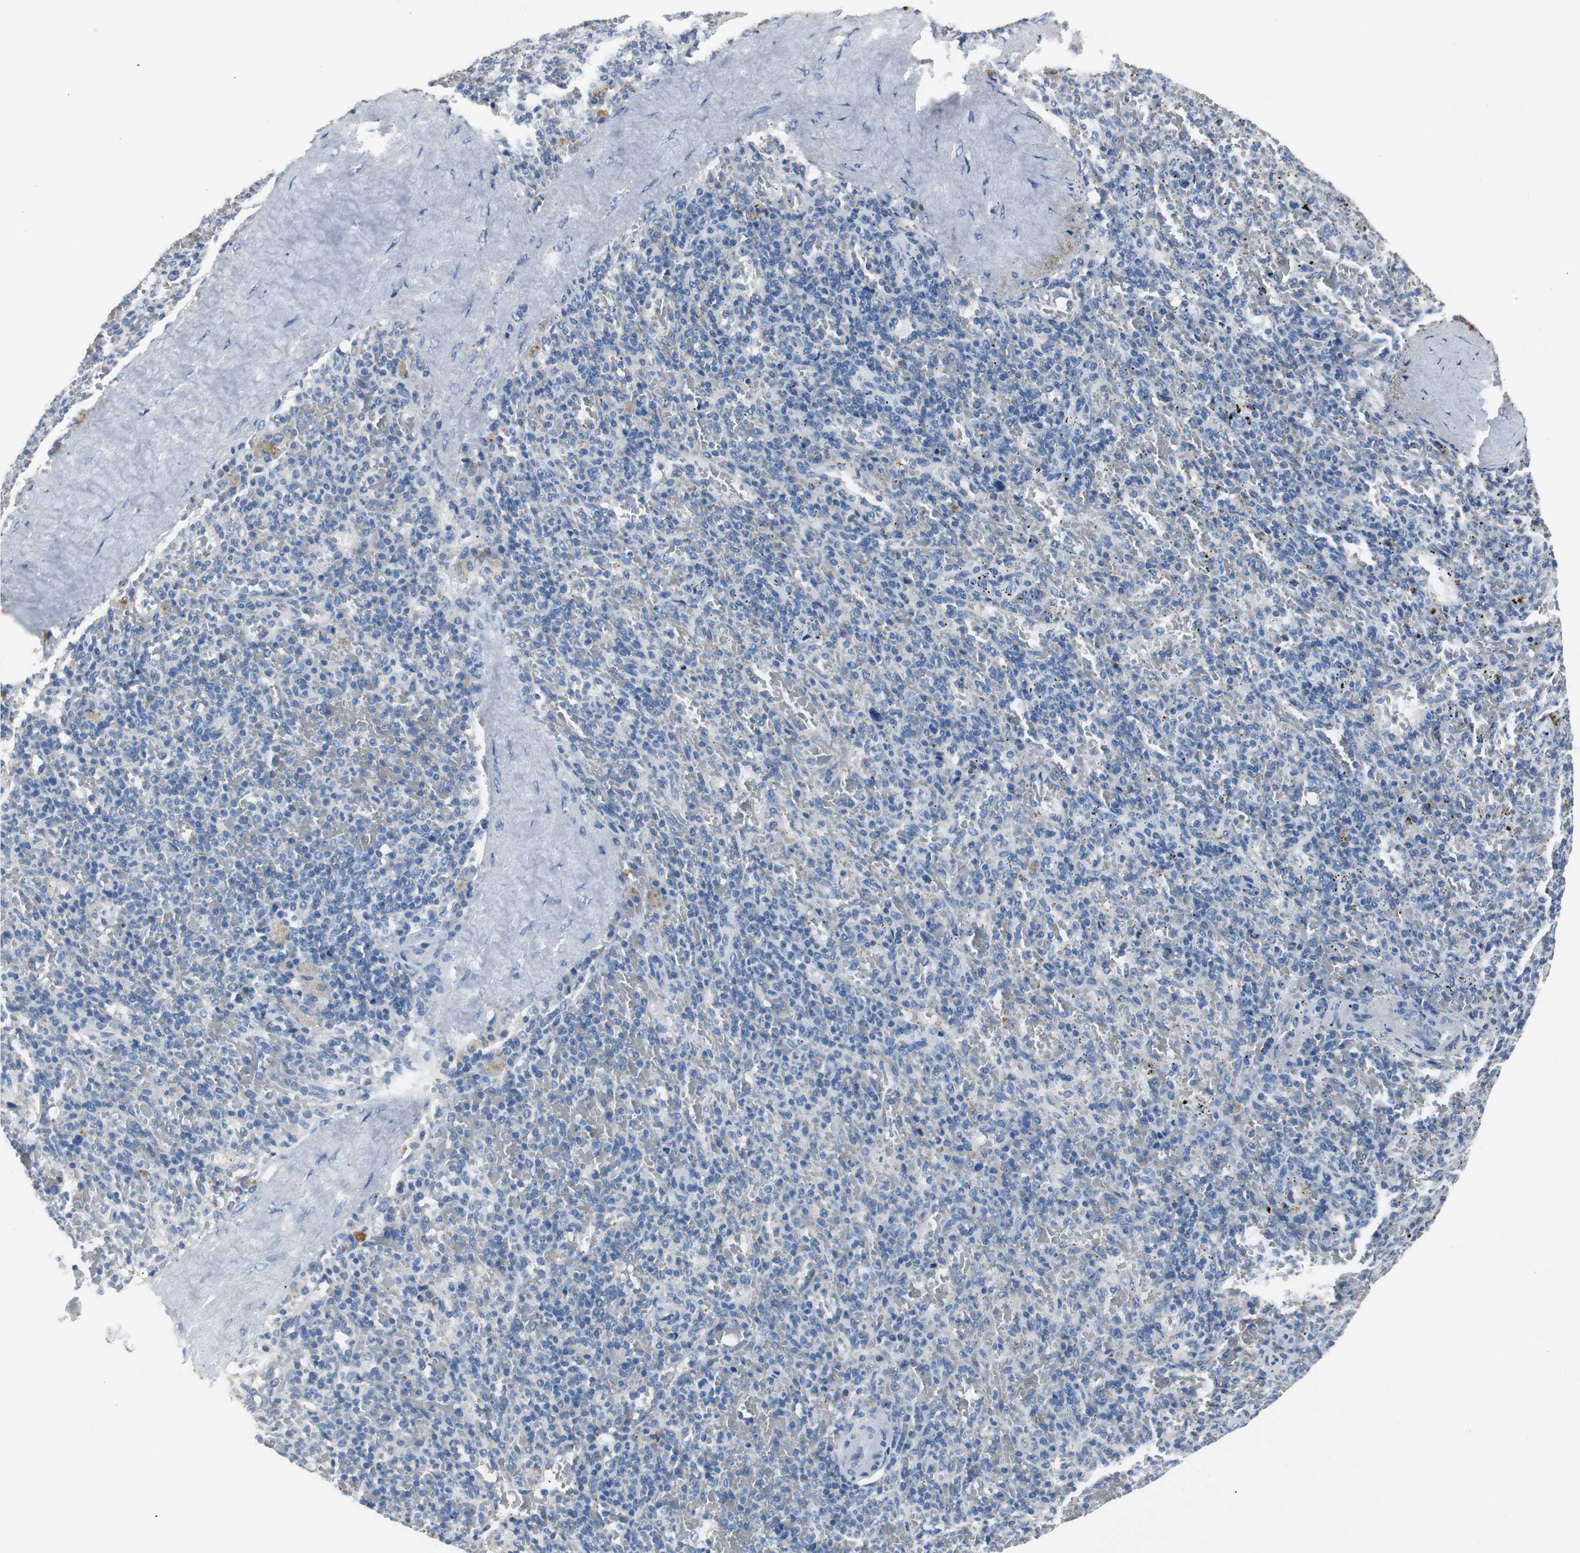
{"staining": {"intensity": "moderate", "quantity": "<25%", "location": "cytoplasmic/membranous"}, "tissue": "spleen", "cell_type": "Cells in red pulp", "image_type": "normal", "snomed": [{"axis": "morphology", "description": "Normal tissue, NOS"}, {"axis": "topography", "description": "Spleen"}], "caption": "Immunohistochemistry (IHC) (DAB) staining of unremarkable human spleen exhibits moderate cytoplasmic/membranous protein staining in about <25% of cells in red pulp.", "gene": "LRP2", "patient": {"sex": "female", "age": 43}}